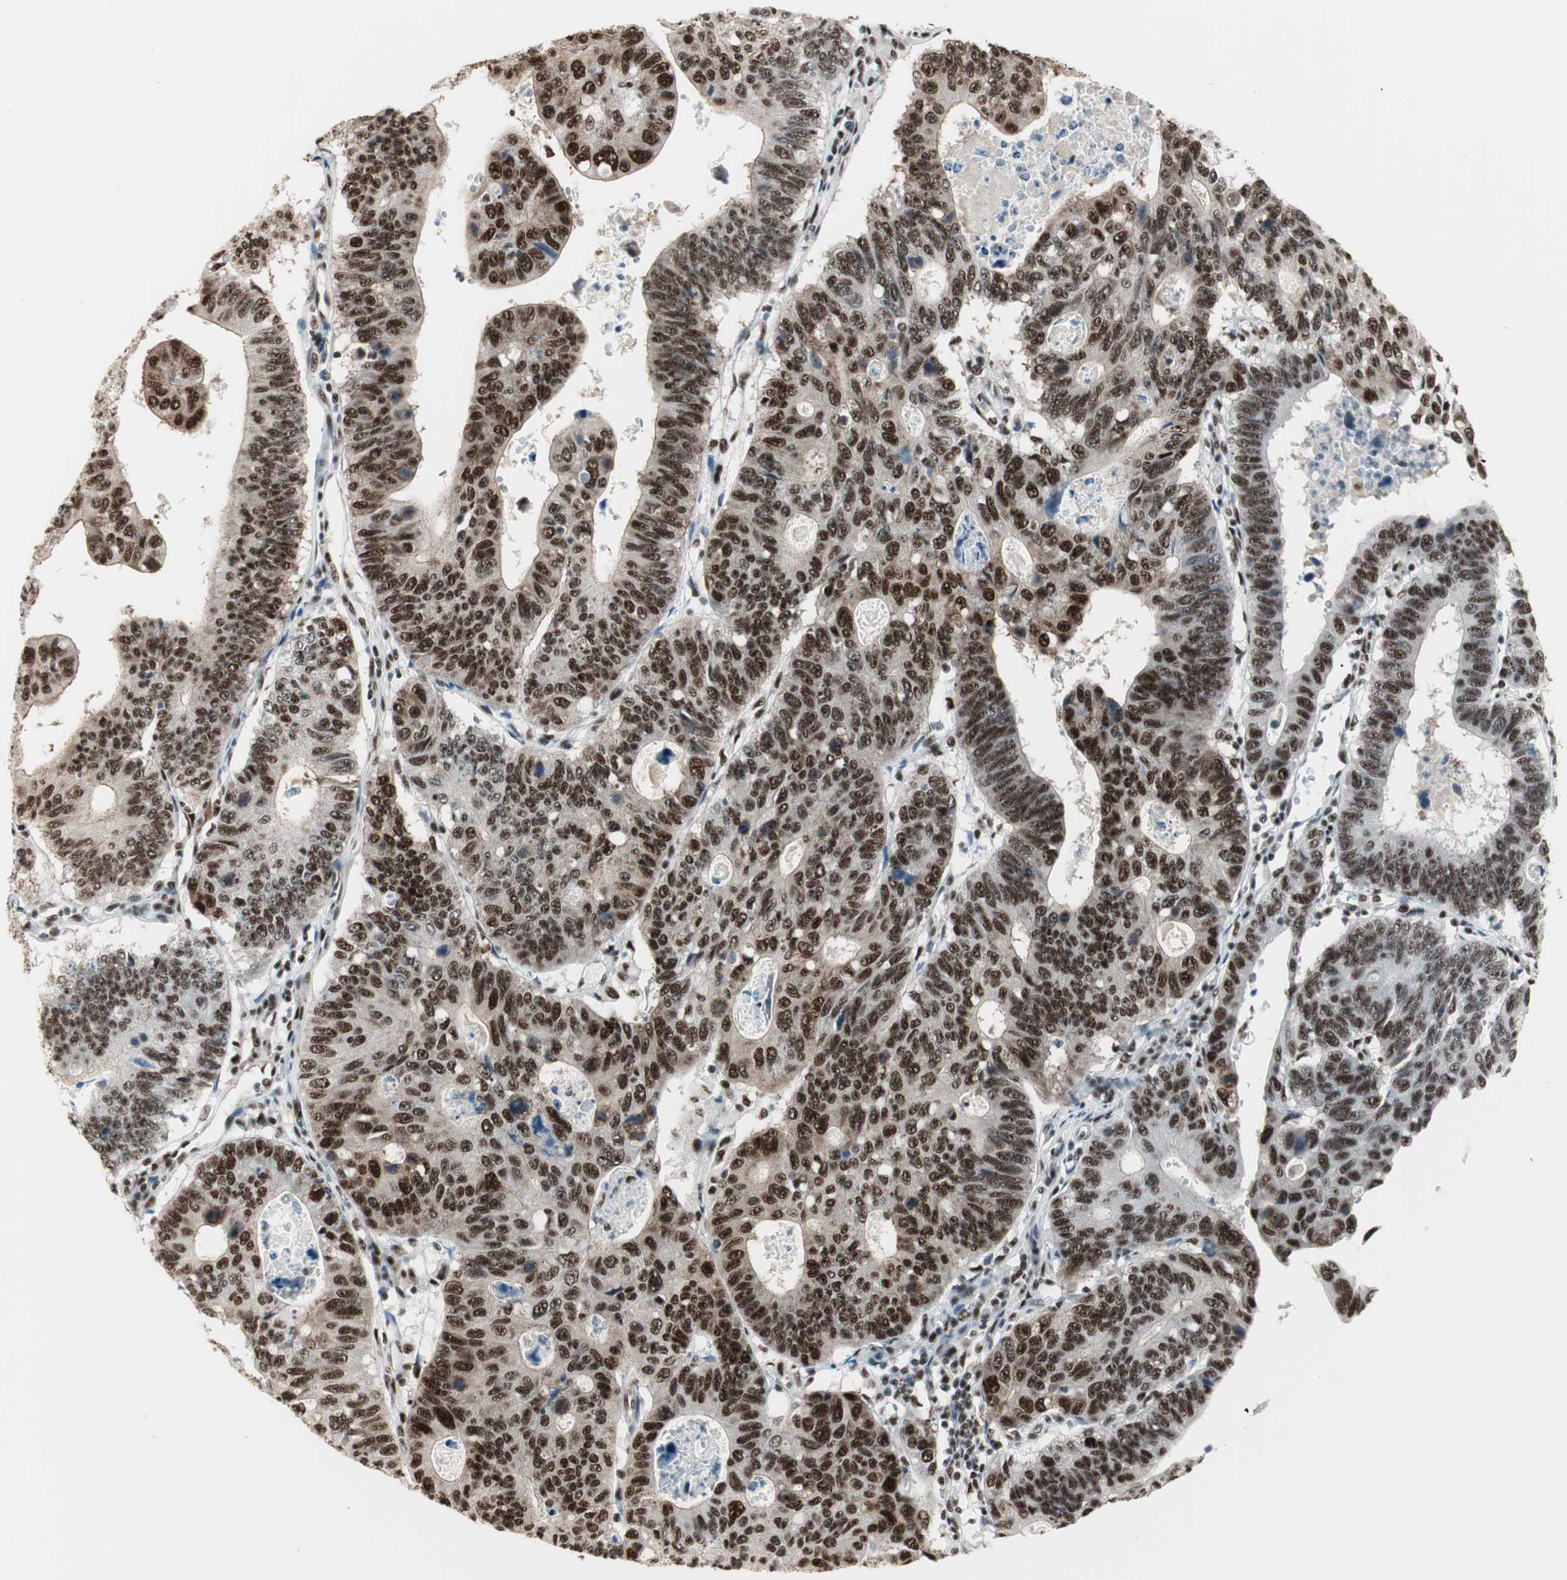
{"staining": {"intensity": "strong", "quantity": ">75%", "location": "nuclear"}, "tissue": "stomach cancer", "cell_type": "Tumor cells", "image_type": "cancer", "snomed": [{"axis": "morphology", "description": "Adenocarcinoma, NOS"}, {"axis": "topography", "description": "Stomach"}], "caption": "Immunohistochemistry image of human adenocarcinoma (stomach) stained for a protein (brown), which displays high levels of strong nuclear staining in approximately >75% of tumor cells.", "gene": "HEXIM1", "patient": {"sex": "male", "age": 59}}